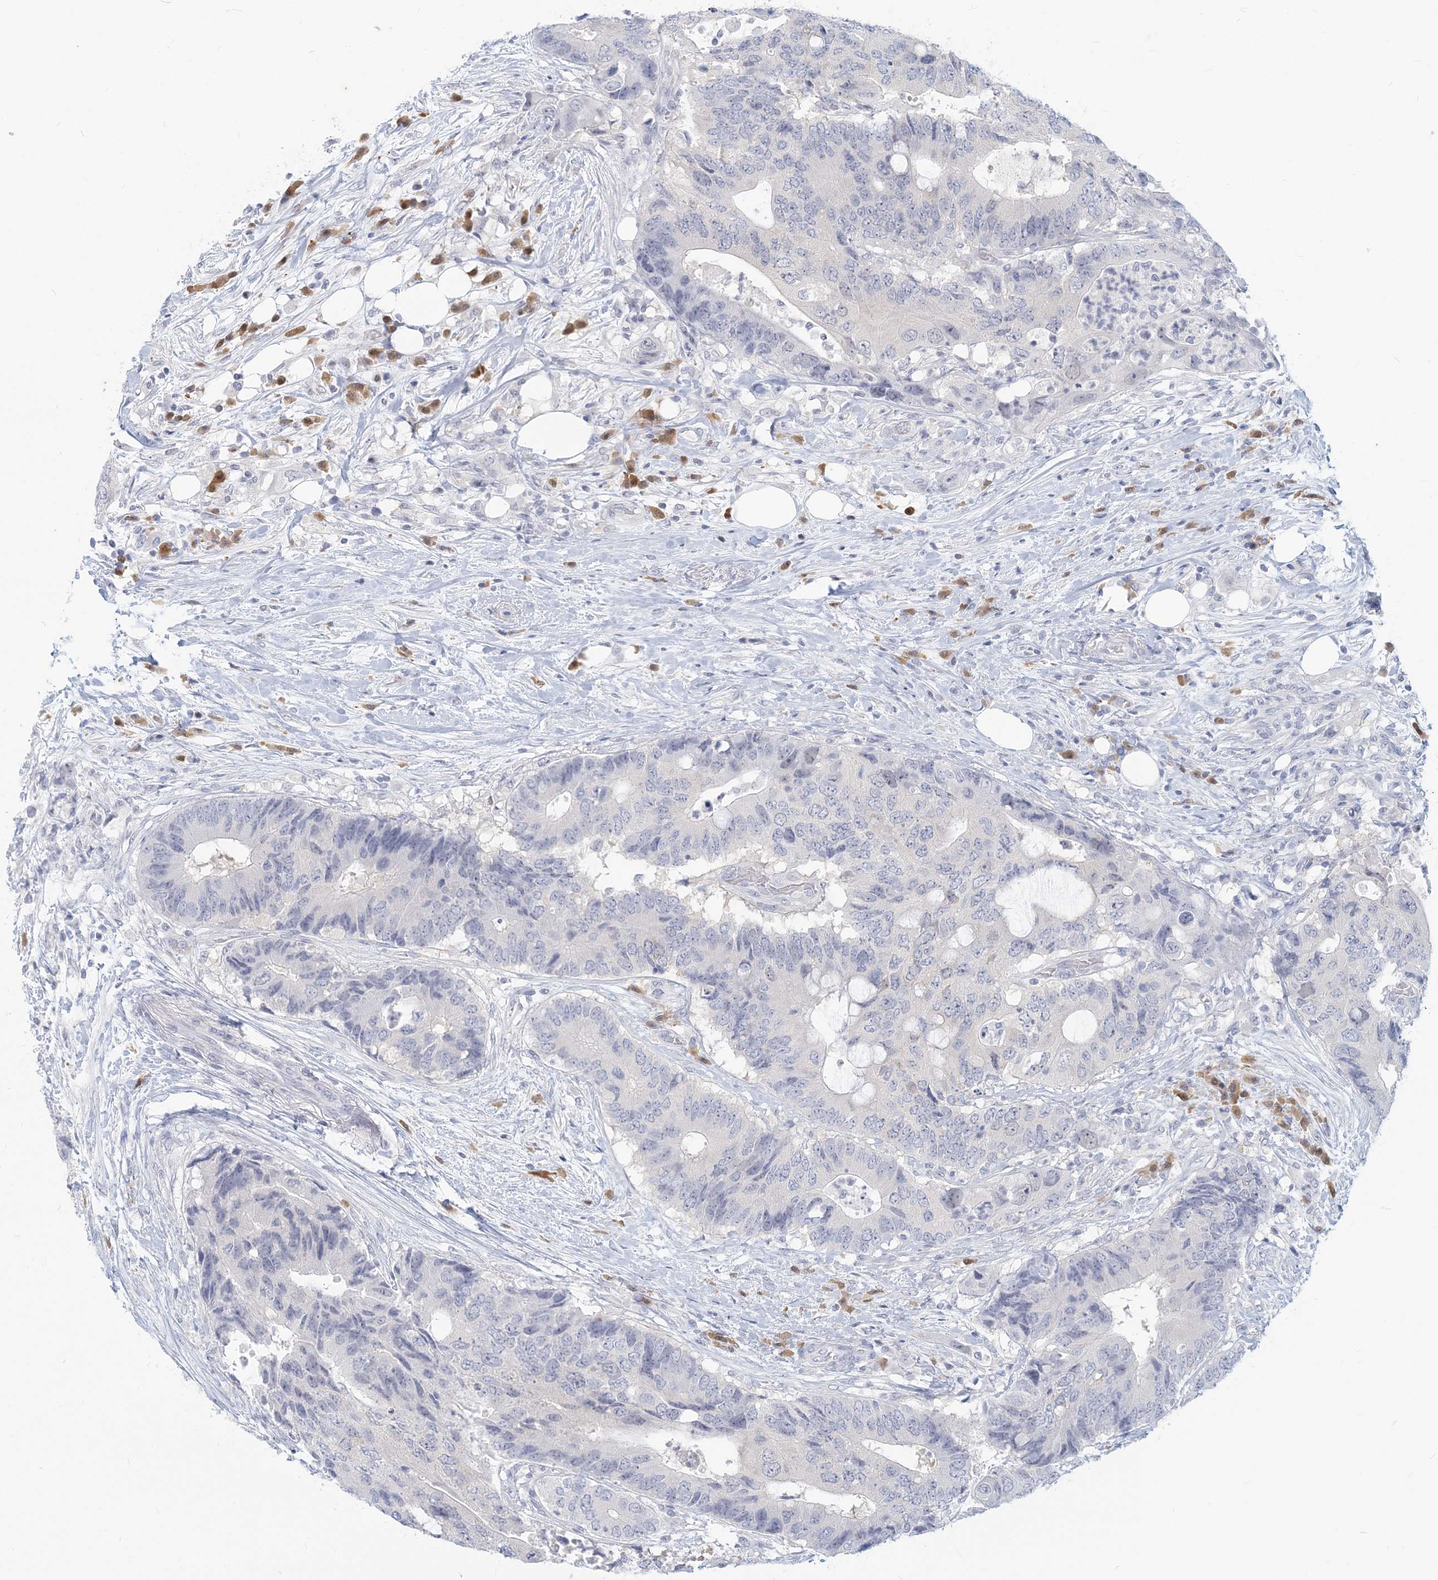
{"staining": {"intensity": "negative", "quantity": "none", "location": "none"}, "tissue": "colorectal cancer", "cell_type": "Tumor cells", "image_type": "cancer", "snomed": [{"axis": "morphology", "description": "Adenocarcinoma, NOS"}, {"axis": "topography", "description": "Colon"}], "caption": "Immunohistochemistry (IHC) photomicrograph of neoplastic tissue: adenocarcinoma (colorectal) stained with DAB (3,3'-diaminobenzidine) displays no significant protein positivity in tumor cells. The staining is performed using DAB (3,3'-diaminobenzidine) brown chromogen with nuclei counter-stained in using hematoxylin.", "gene": "GMPPA", "patient": {"sex": "male", "age": 71}}